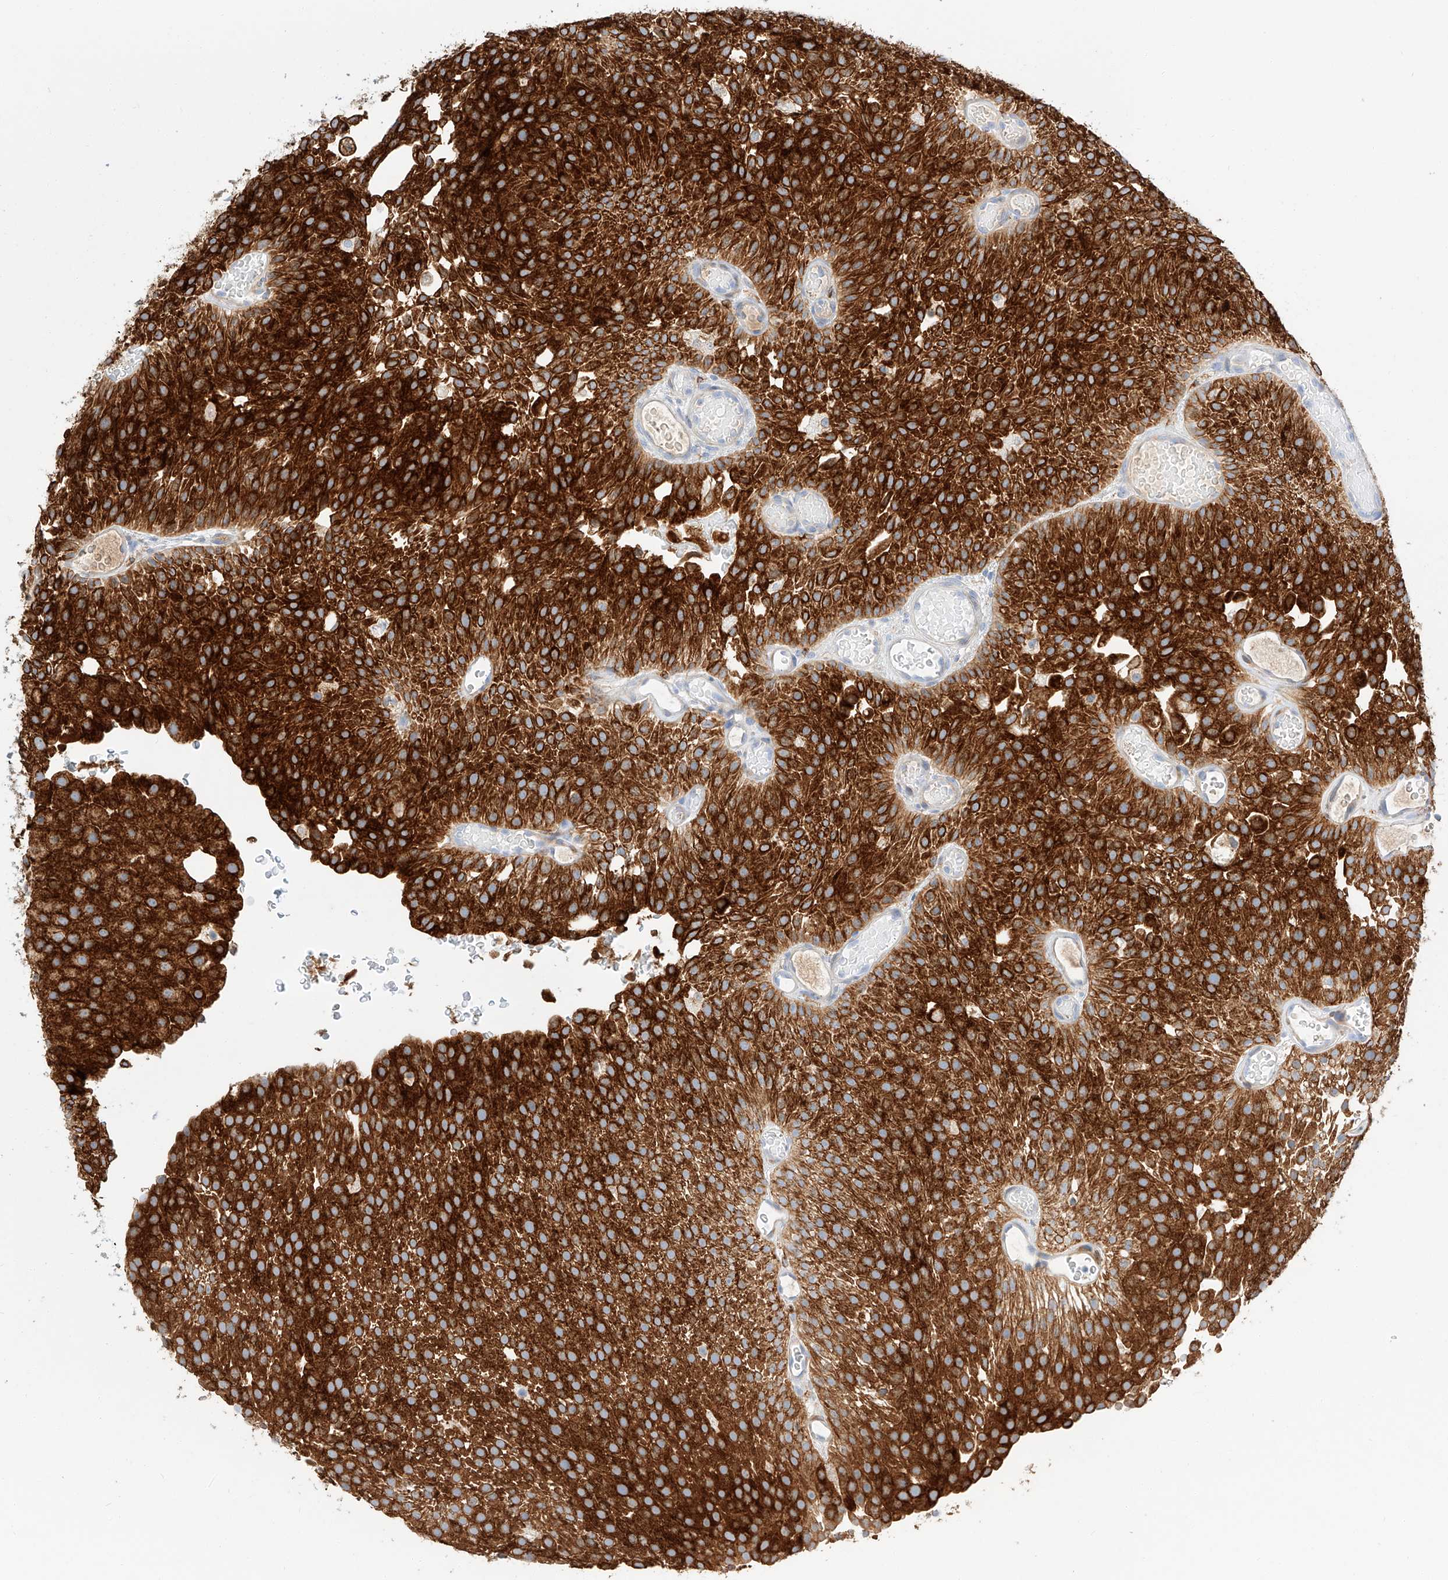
{"staining": {"intensity": "strong", "quantity": ">75%", "location": "cytoplasmic/membranous"}, "tissue": "urothelial cancer", "cell_type": "Tumor cells", "image_type": "cancer", "snomed": [{"axis": "morphology", "description": "Urothelial carcinoma, Low grade"}, {"axis": "topography", "description": "Urinary bladder"}], "caption": "High-power microscopy captured an immunohistochemistry (IHC) photomicrograph of urothelial cancer, revealing strong cytoplasmic/membranous positivity in about >75% of tumor cells. (IHC, brightfield microscopy, high magnification).", "gene": "MAP7", "patient": {"sex": "male", "age": 78}}